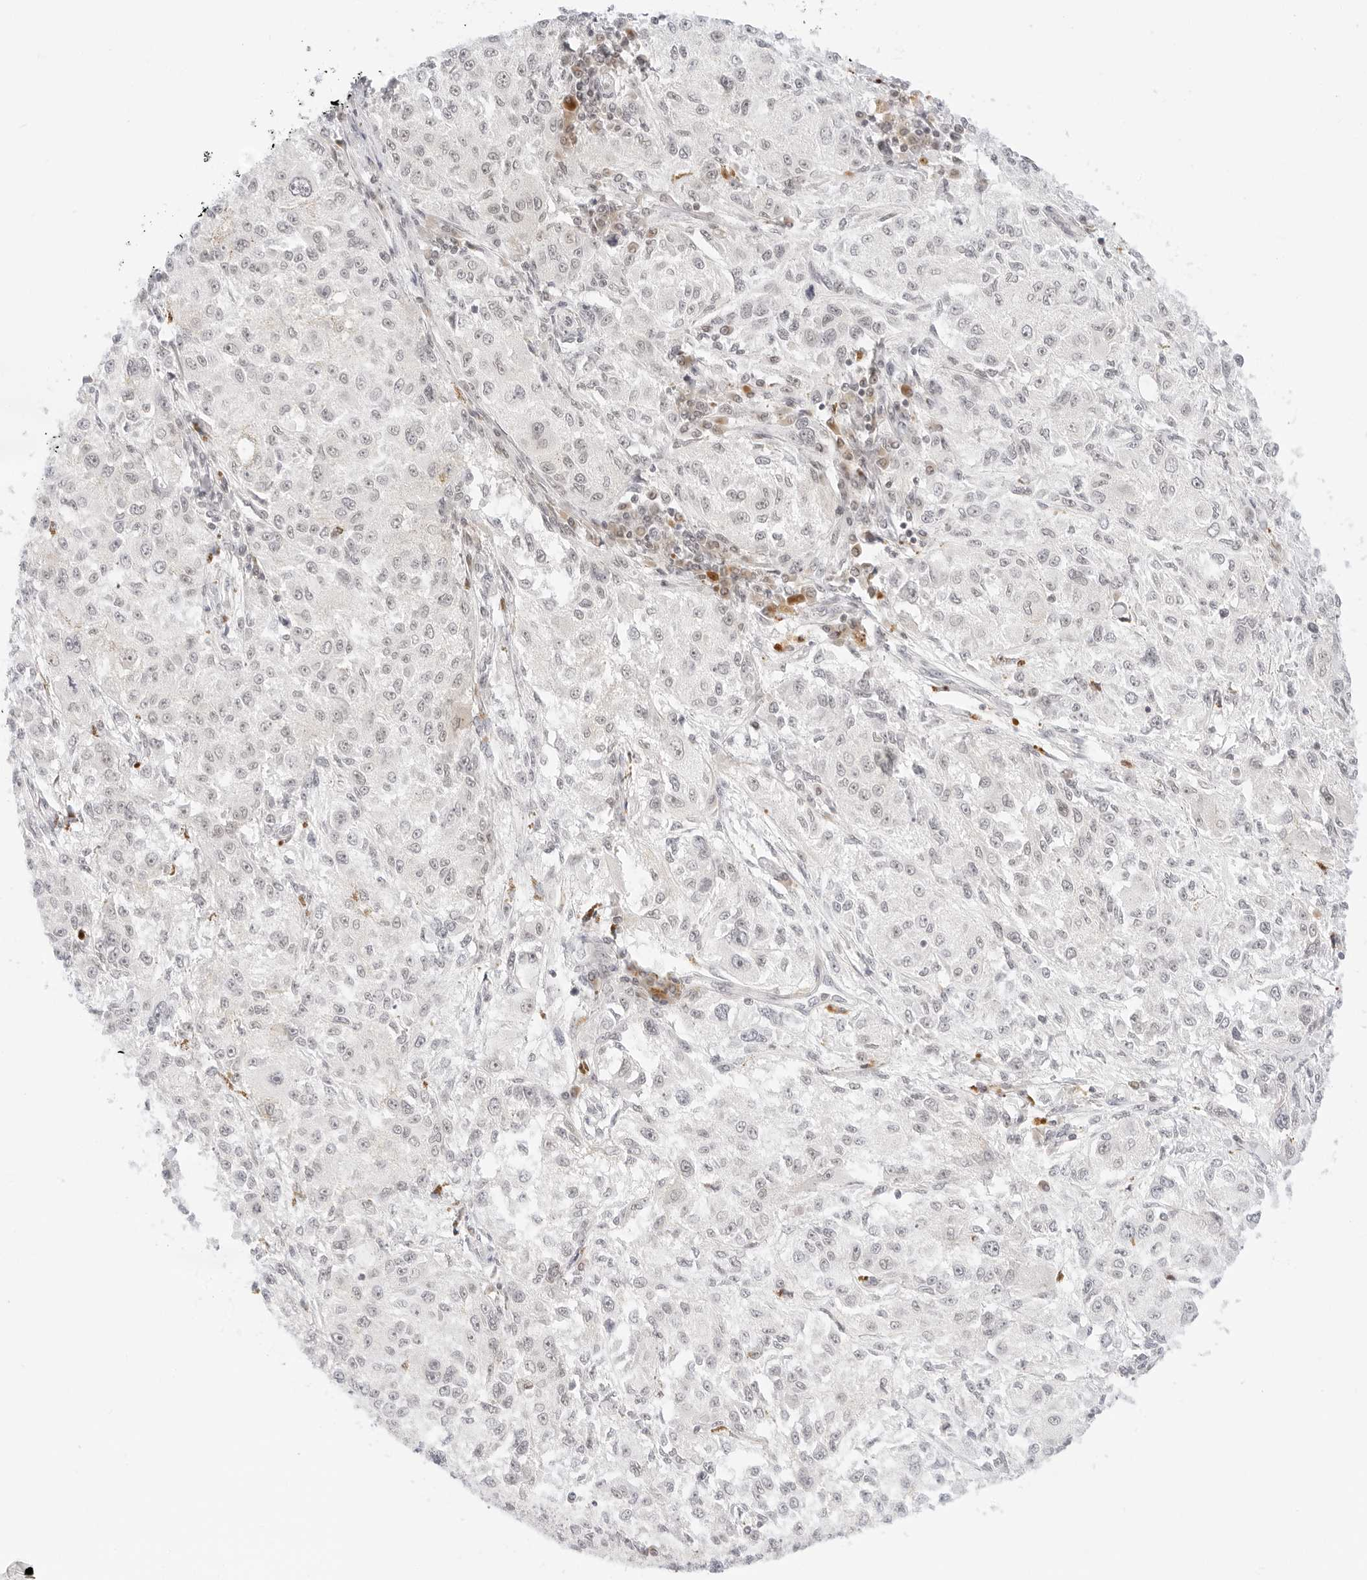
{"staining": {"intensity": "negative", "quantity": "none", "location": "none"}, "tissue": "melanoma", "cell_type": "Tumor cells", "image_type": "cancer", "snomed": [{"axis": "morphology", "description": "Necrosis, NOS"}, {"axis": "morphology", "description": "Malignant melanoma, NOS"}, {"axis": "topography", "description": "Skin"}], "caption": "This is a image of immunohistochemistry (IHC) staining of malignant melanoma, which shows no staining in tumor cells.", "gene": "POLR3C", "patient": {"sex": "female", "age": 87}}